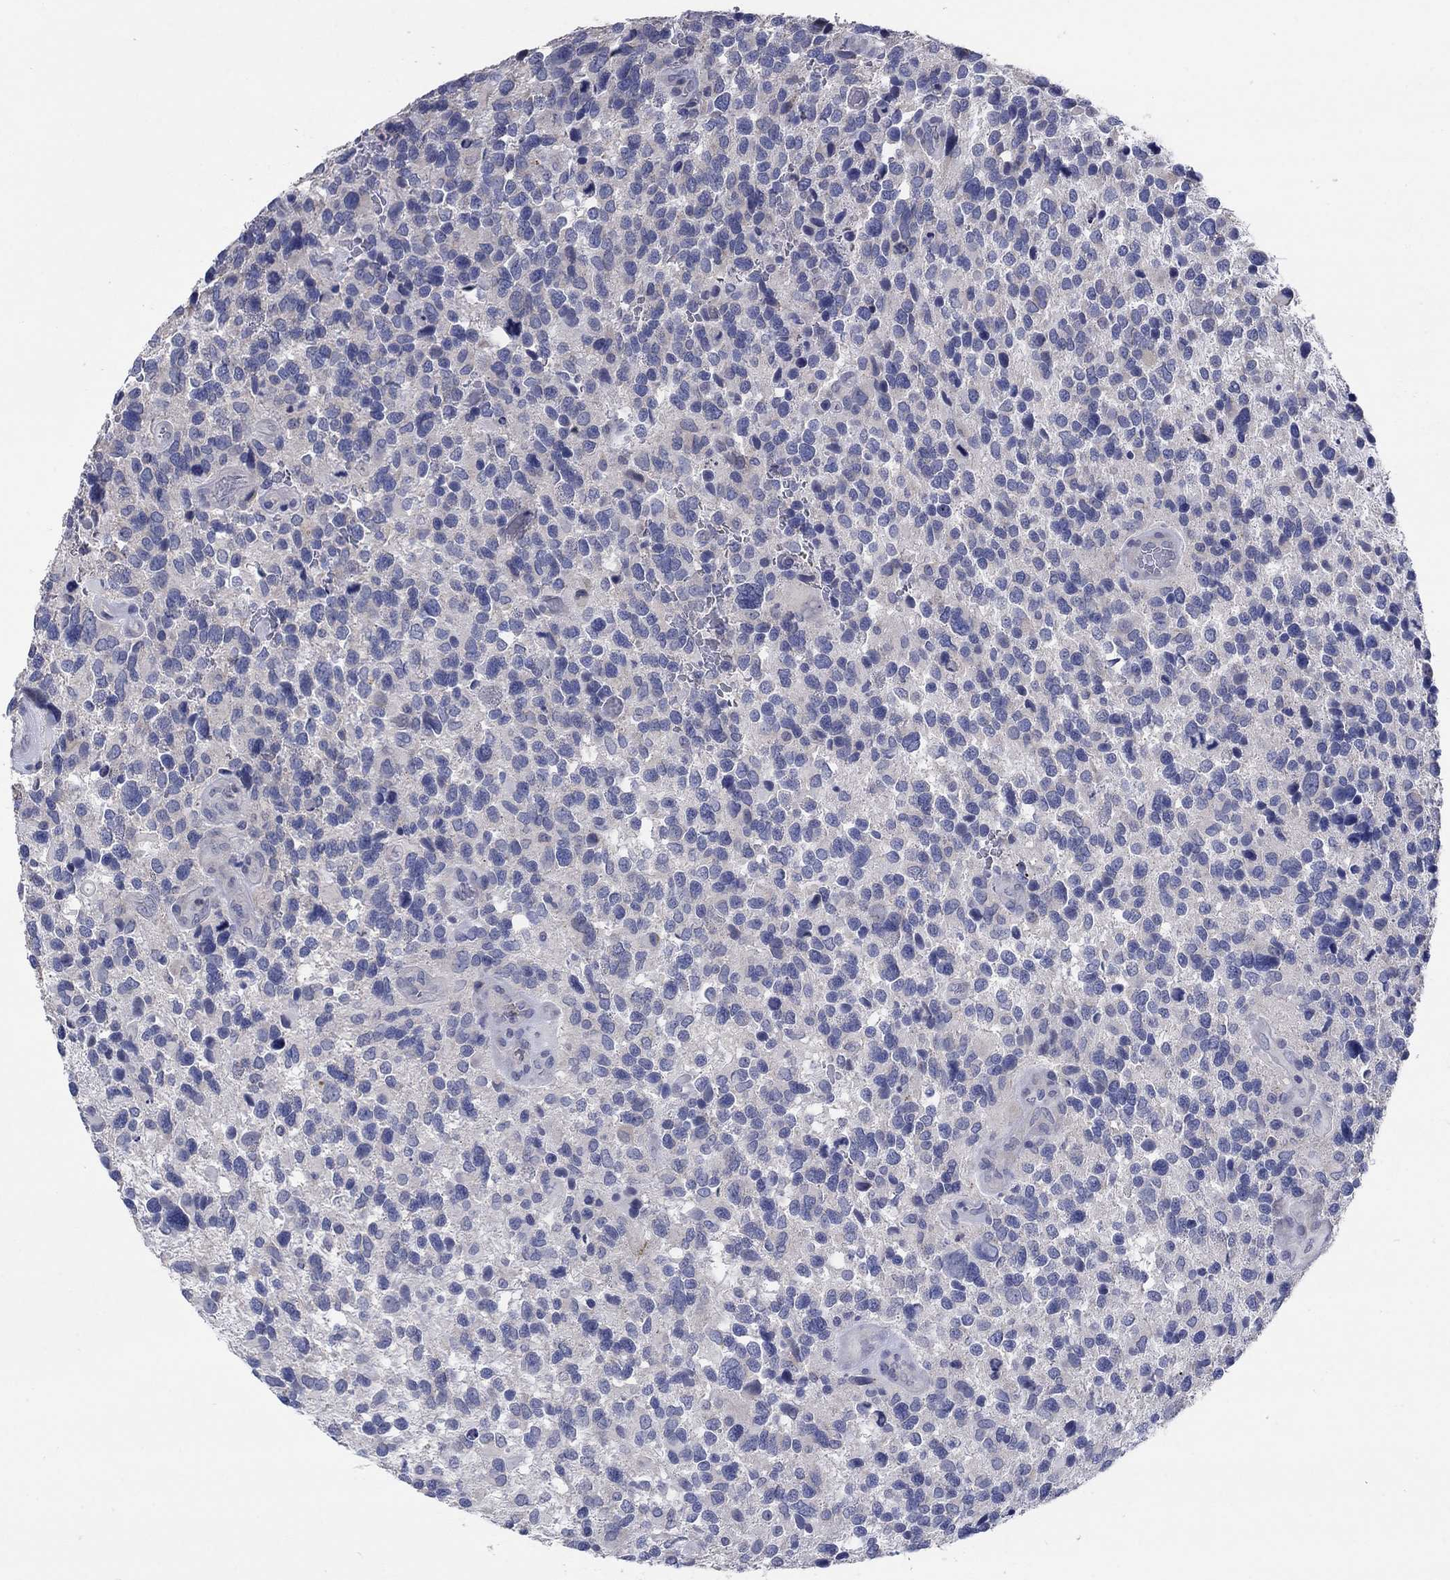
{"staining": {"intensity": "negative", "quantity": "none", "location": "none"}, "tissue": "glioma", "cell_type": "Tumor cells", "image_type": "cancer", "snomed": [{"axis": "morphology", "description": "Glioma, malignant, Low grade"}, {"axis": "topography", "description": "Brain"}], "caption": "Photomicrograph shows no protein expression in tumor cells of malignant low-grade glioma tissue.", "gene": "FER1L6", "patient": {"sex": "female", "age": 32}}